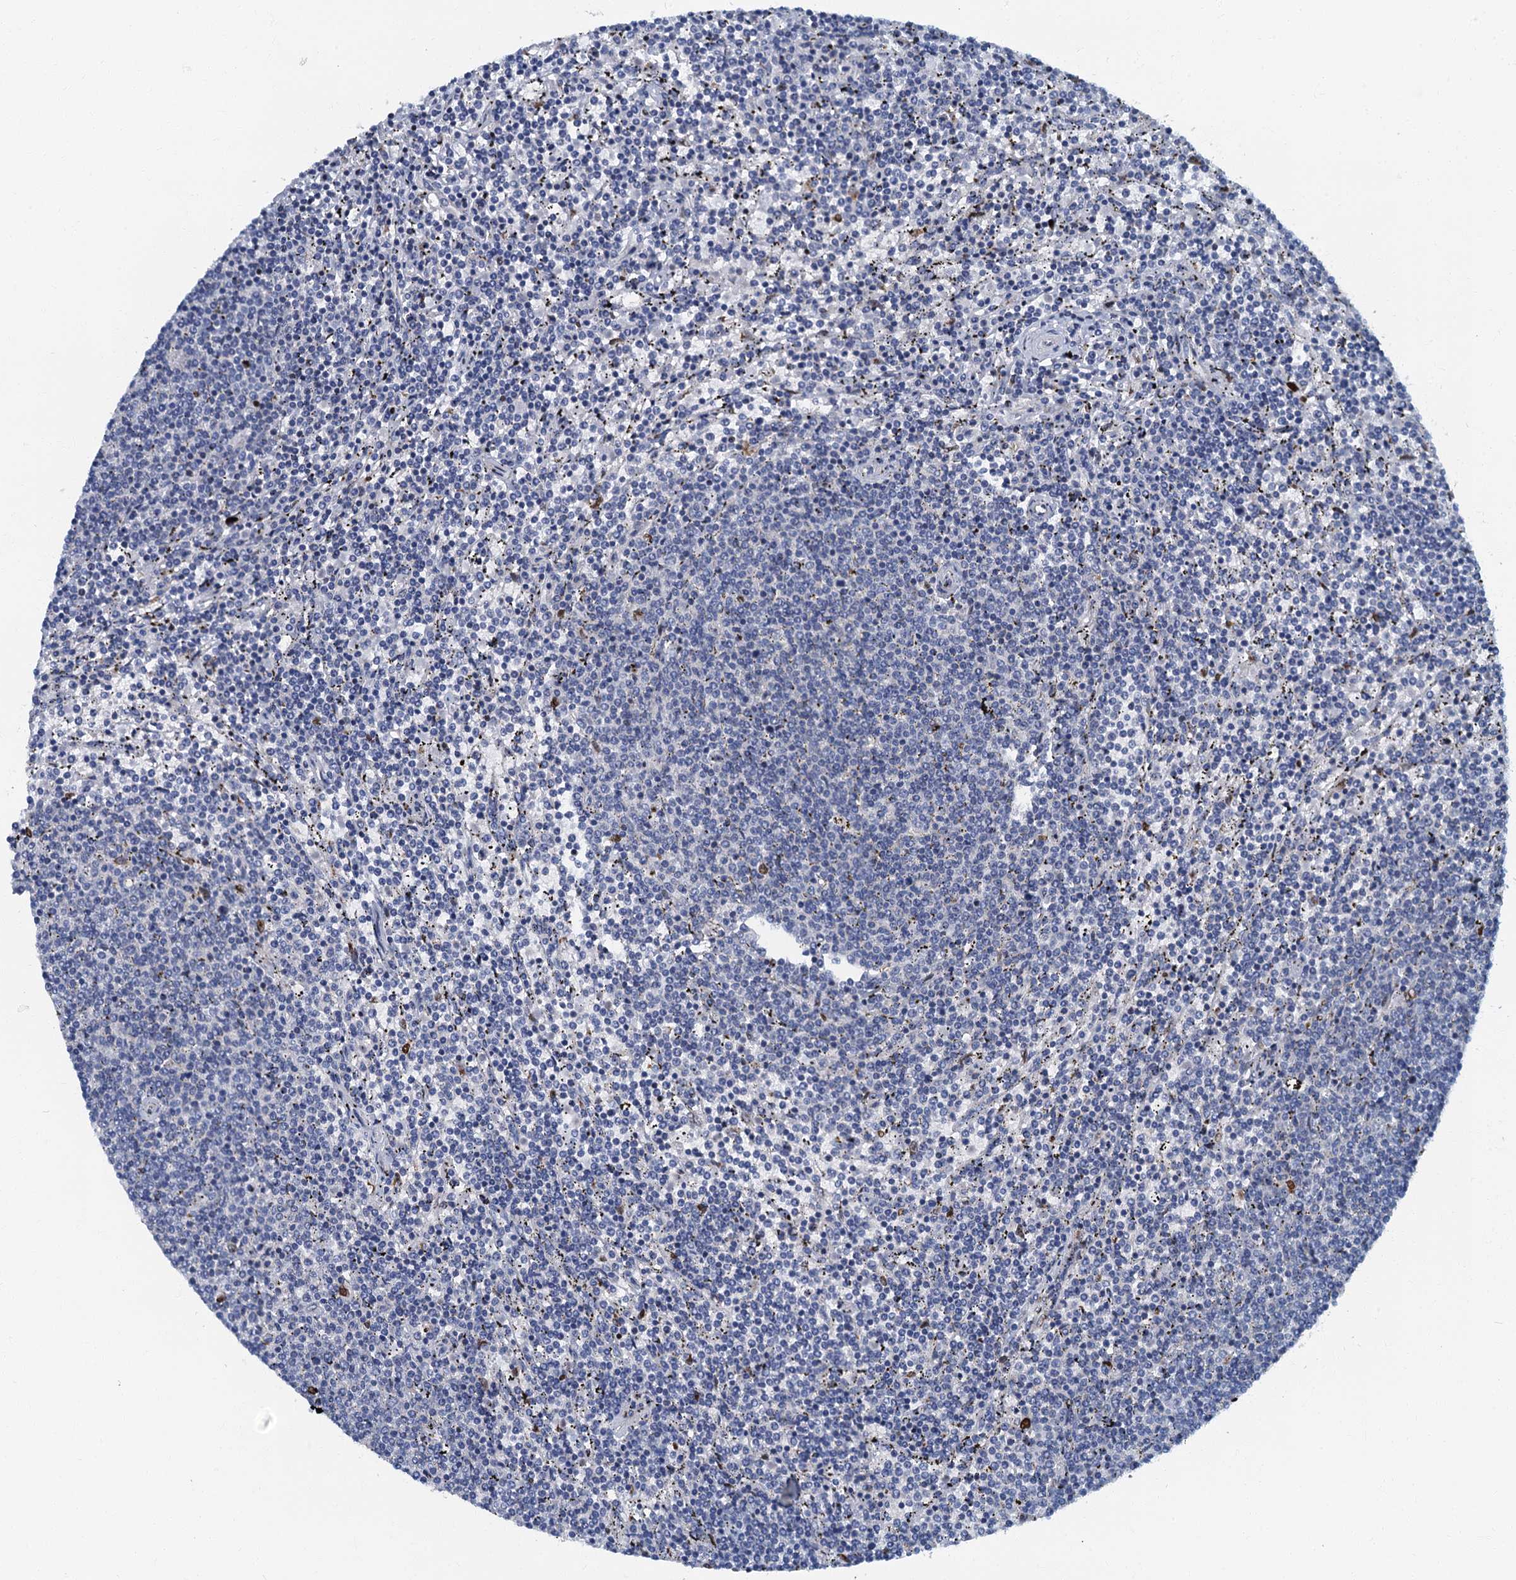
{"staining": {"intensity": "negative", "quantity": "none", "location": "none"}, "tissue": "lymphoma", "cell_type": "Tumor cells", "image_type": "cancer", "snomed": [{"axis": "morphology", "description": "Malignant lymphoma, non-Hodgkin's type, Low grade"}, {"axis": "topography", "description": "Spleen"}], "caption": "The micrograph displays no staining of tumor cells in malignant lymphoma, non-Hodgkin's type (low-grade).", "gene": "LYPD3", "patient": {"sex": "female", "age": 50}}